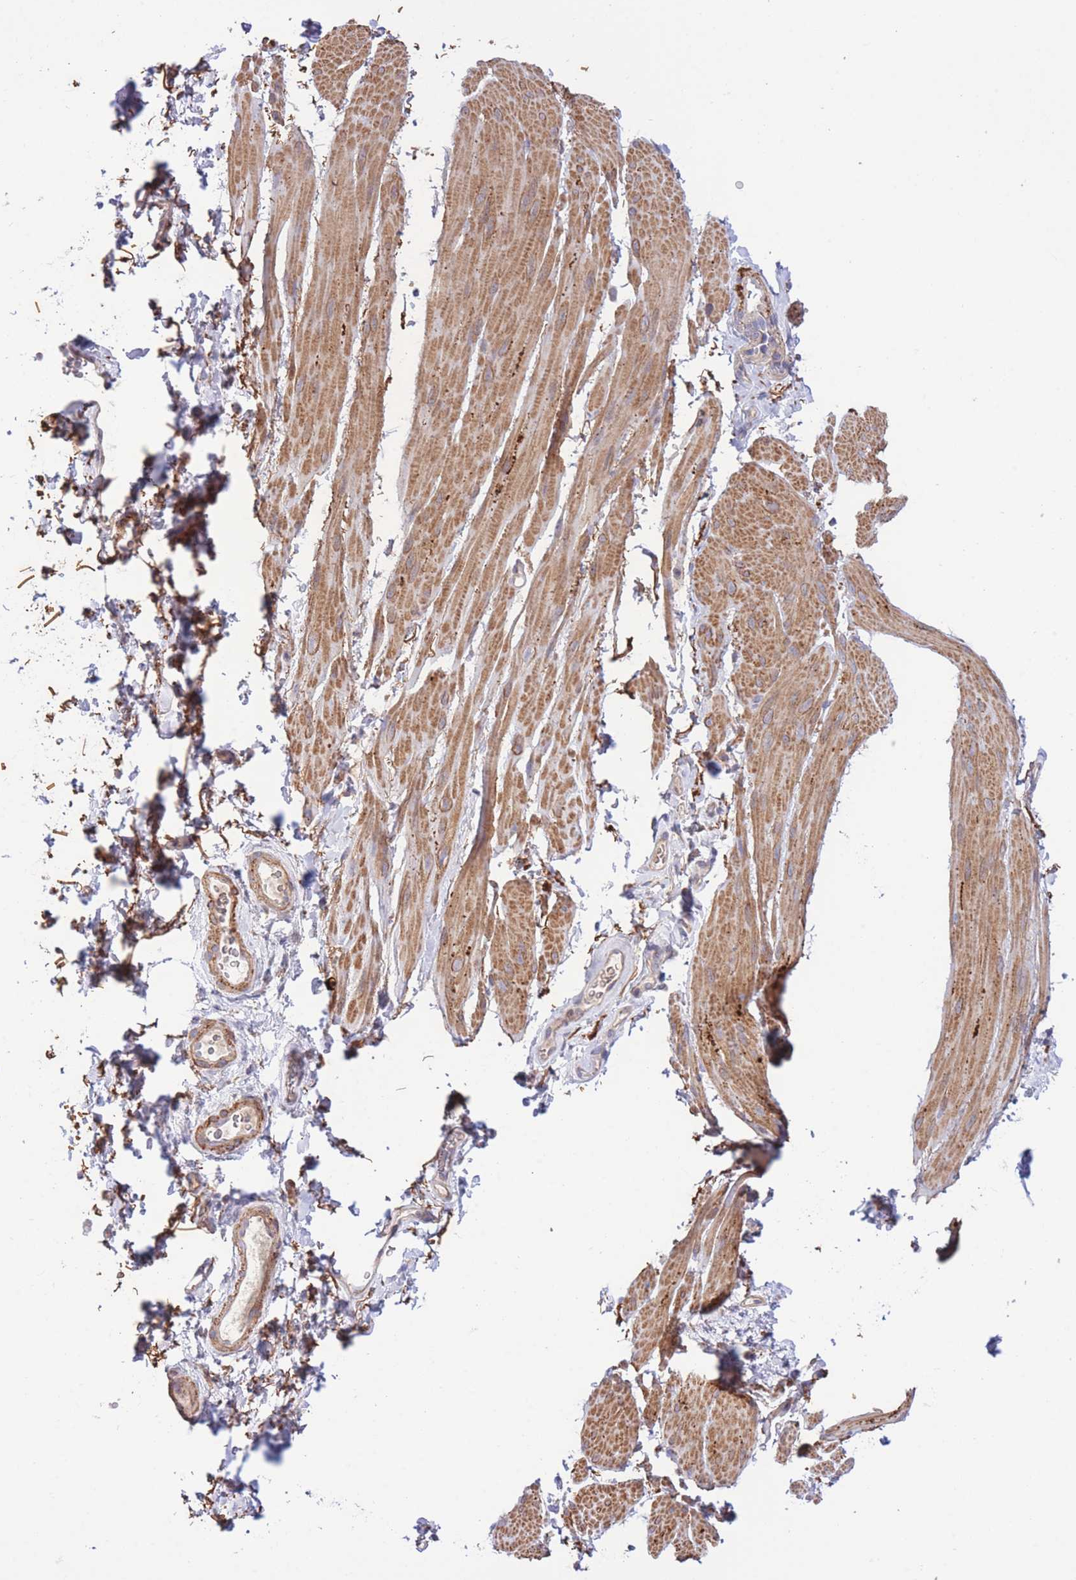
{"staining": {"intensity": "moderate", "quantity": "25%-75%", "location": "cytoplasmic/membranous"}, "tissue": "smooth muscle", "cell_type": "Smooth muscle cells", "image_type": "normal", "snomed": [{"axis": "morphology", "description": "Normal tissue, NOS"}, {"axis": "topography", "description": "Smooth muscle"}, {"axis": "topography", "description": "Peripheral nerve tissue"}], "caption": "Protein expression analysis of benign human smooth muscle reveals moderate cytoplasmic/membranous positivity in approximately 25%-75% of smooth muscle cells. The staining is performed using DAB (3,3'-diaminobenzidine) brown chromogen to label protein expression. The nuclei are counter-stained blue using hematoxylin.", "gene": "ATP13A2", "patient": {"sex": "male", "age": 69}}